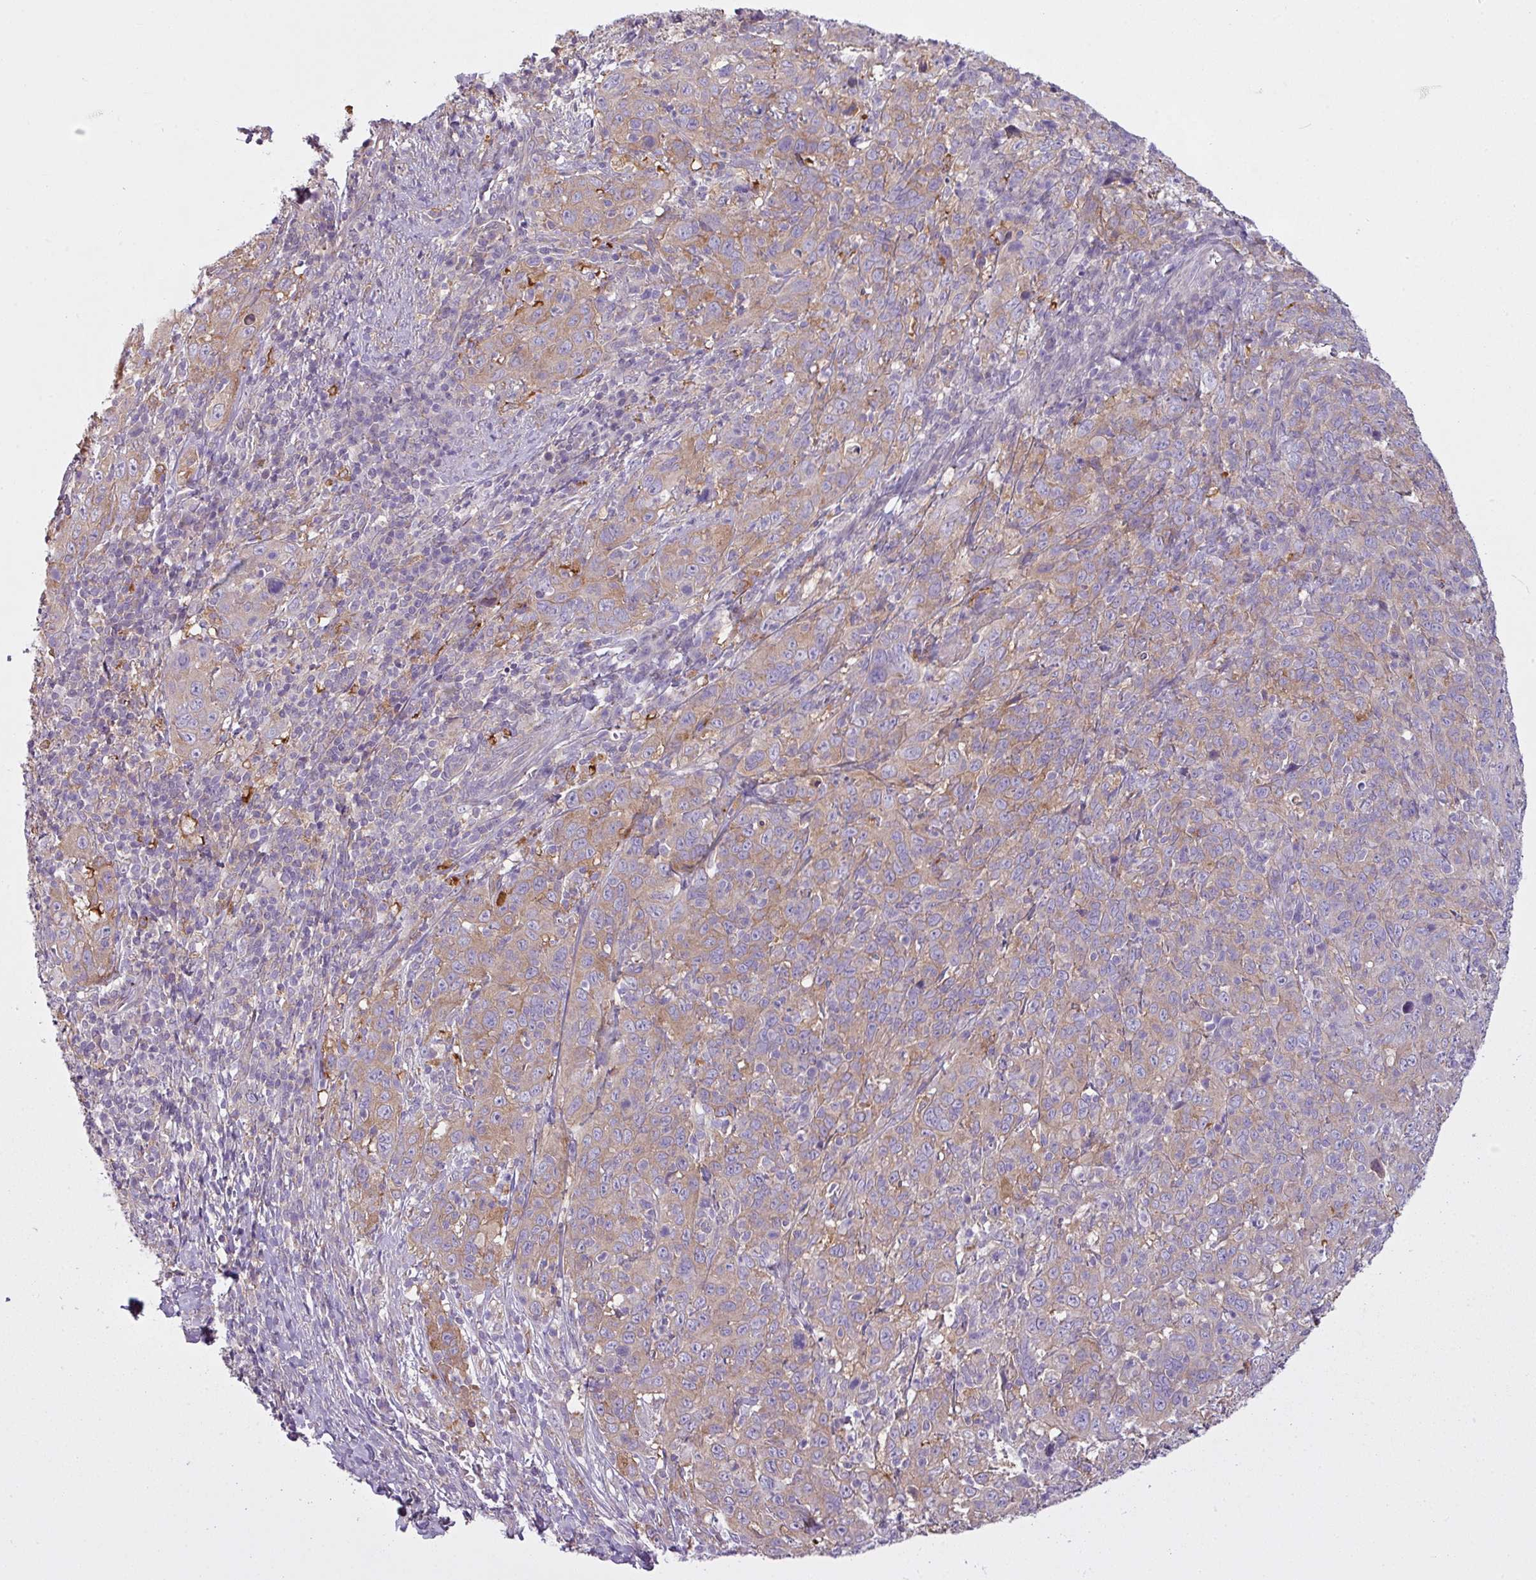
{"staining": {"intensity": "moderate", "quantity": "25%-75%", "location": "cytoplasmic/membranous"}, "tissue": "cervical cancer", "cell_type": "Tumor cells", "image_type": "cancer", "snomed": [{"axis": "morphology", "description": "Squamous cell carcinoma, NOS"}, {"axis": "topography", "description": "Cervix"}], "caption": "Human squamous cell carcinoma (cervical) stained for a protein (brown) exhibits moderate cytoplasmic/membranous positive expression in approximately 25%-75% of tumor cells.", "gene": "CAMK2B", "patient": {"sex": "female", "age": 46}}